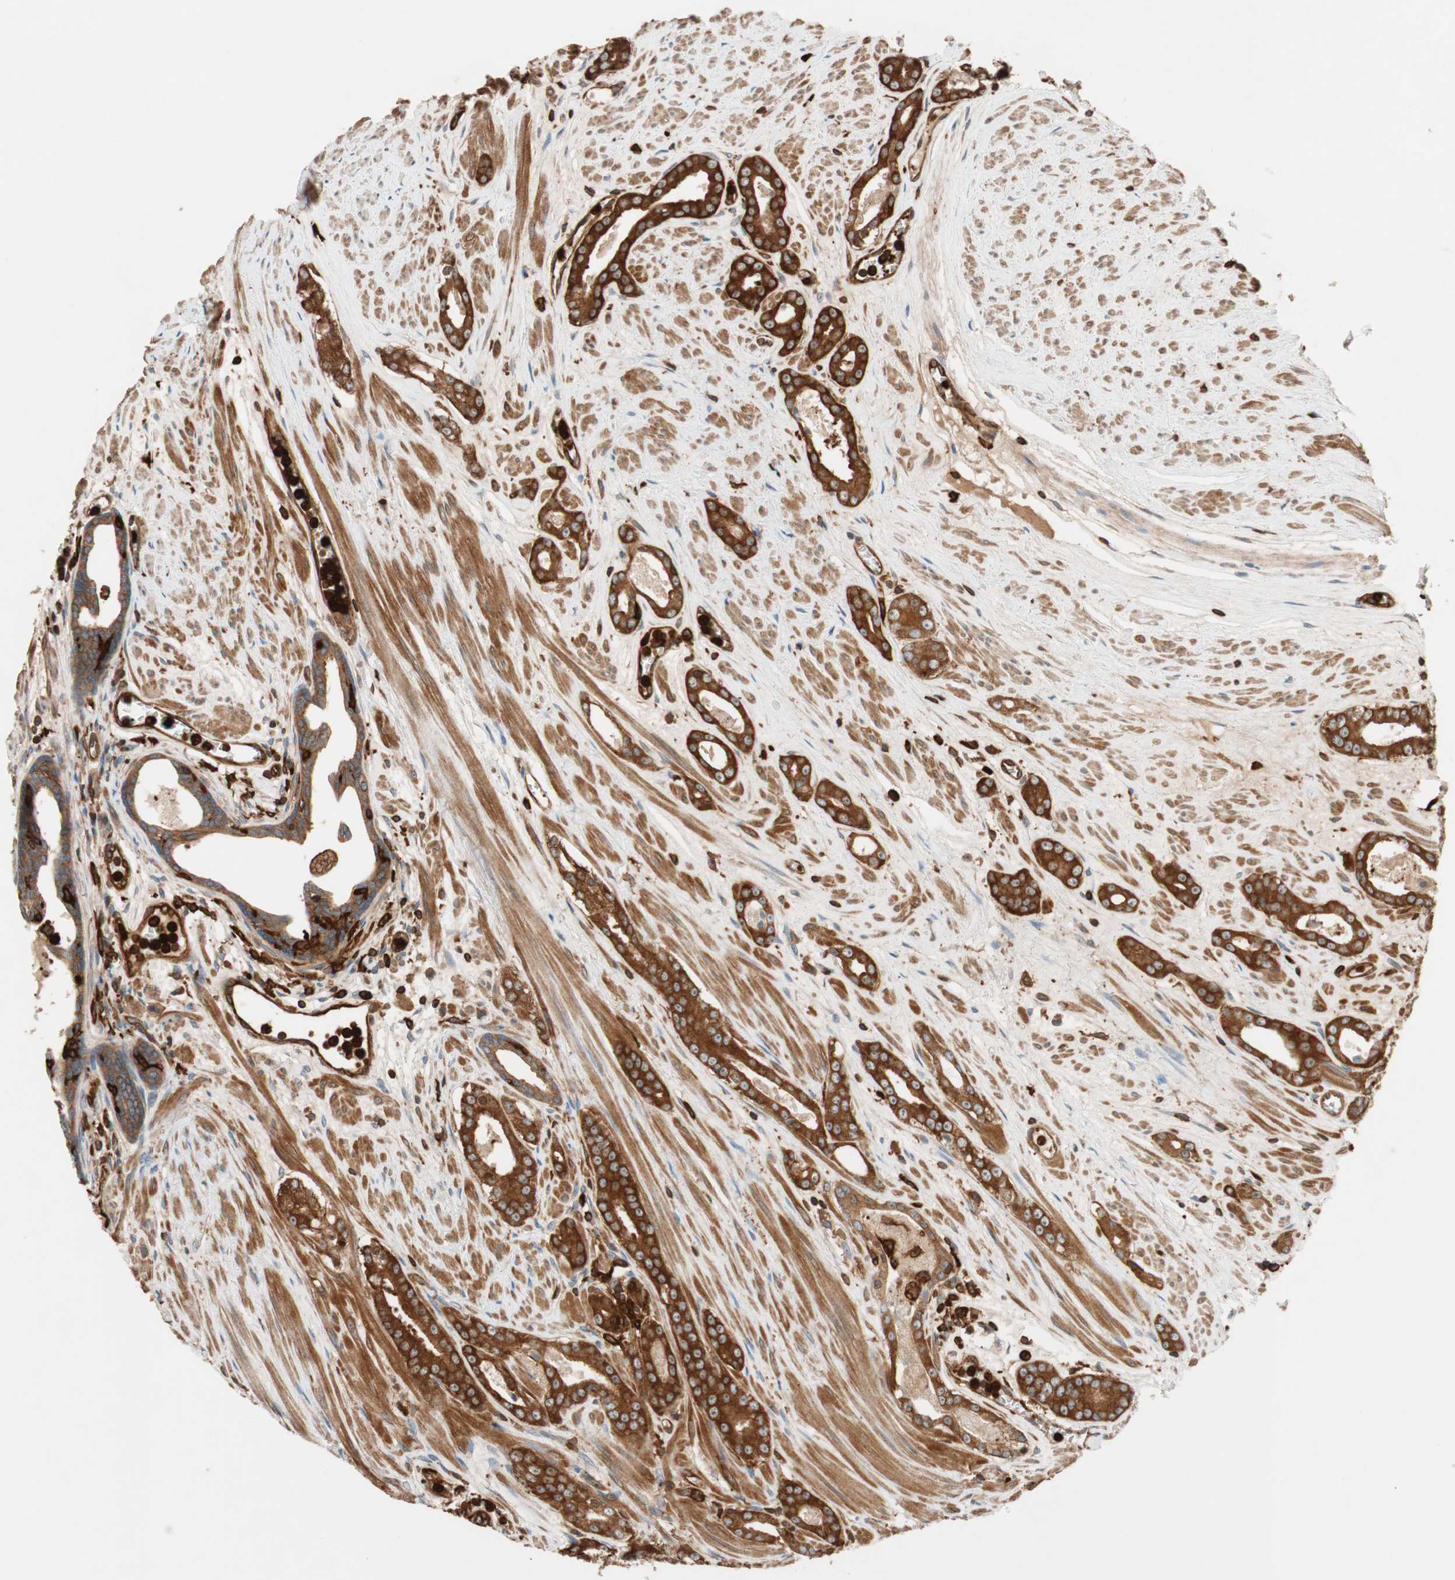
{"staining": {"intensity": "strong", "quantity": ">75%", "location": "cytoplasmic/membranous"}, "tissue": "prostate cancer", "cell_type": "Tumor cells", "image_type": "cancer", "snomed": [{"axis": "morphology", "description": "Adenocarcinoma, Low grade"}, {"axis": "topography", "description": "Prostate"}], "caption": "IHC histopathology image of prostate cancer stained for a protein (brown), which reveals high levels of strong cytoplasmic/membranous staining in about >75% of tumor cells.", "gene": "VASP", "patient": {"sex": "male", "age": 57}}